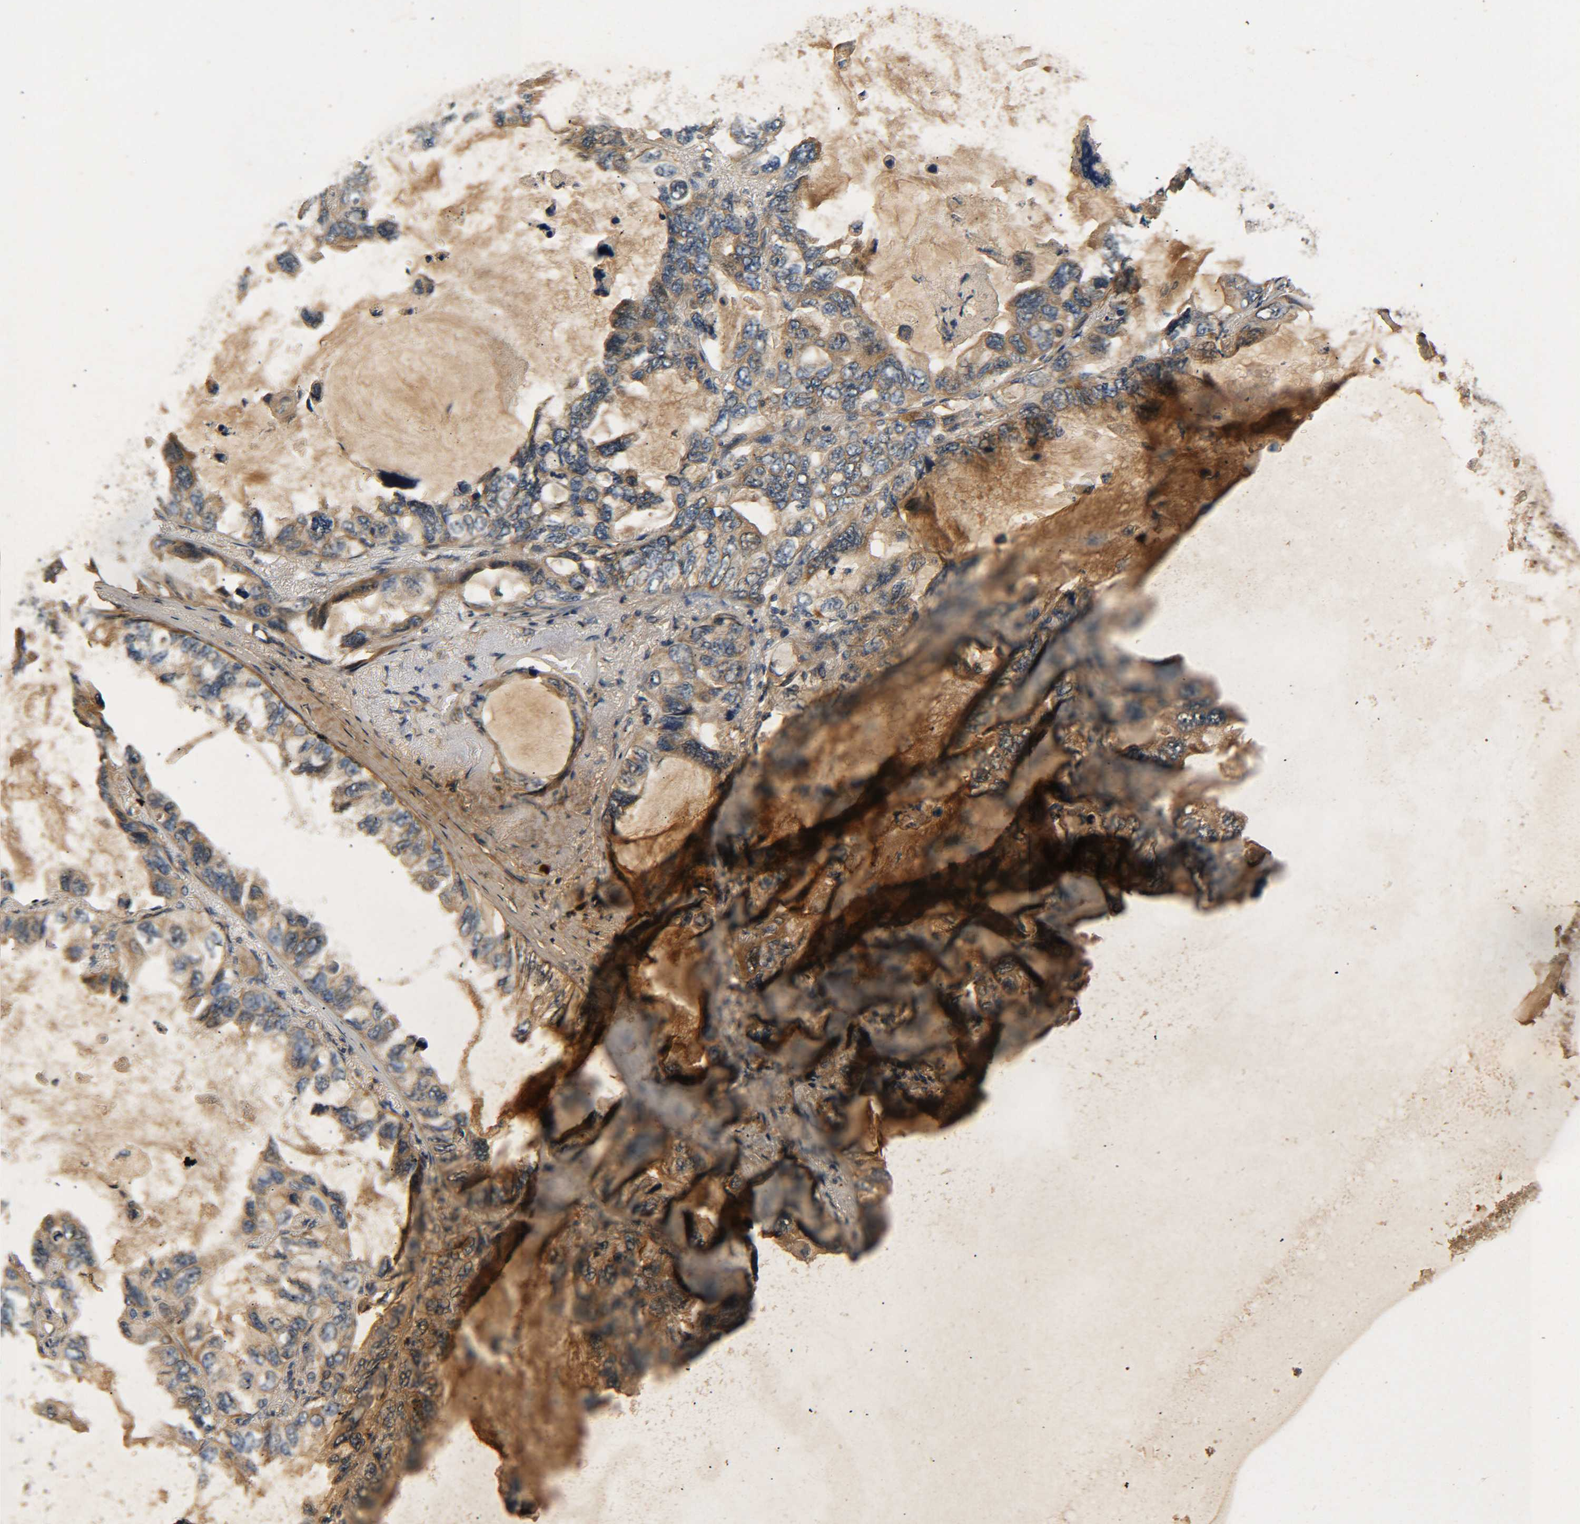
{"staining": {"intensity": "moderate", "quantity": ">75%", "location": "cytoplasmic/membranous"}, "tissue": "lung cancer", "cell_type": "Tumor cells", "image_type": "cancer", "snomed": [{"axis": "morphology", "description": "Squamous cell carcinoma, NOS"}, {"axis": "topography", "description": "Lung"}], "caption": "Protein staining by IHC displays moderate cytoplasmic/membranous expression in about >75% of tumor cells in lung cancer.", "gene": "LRCH3", "patient": {"sex": "female", "age": 73}}